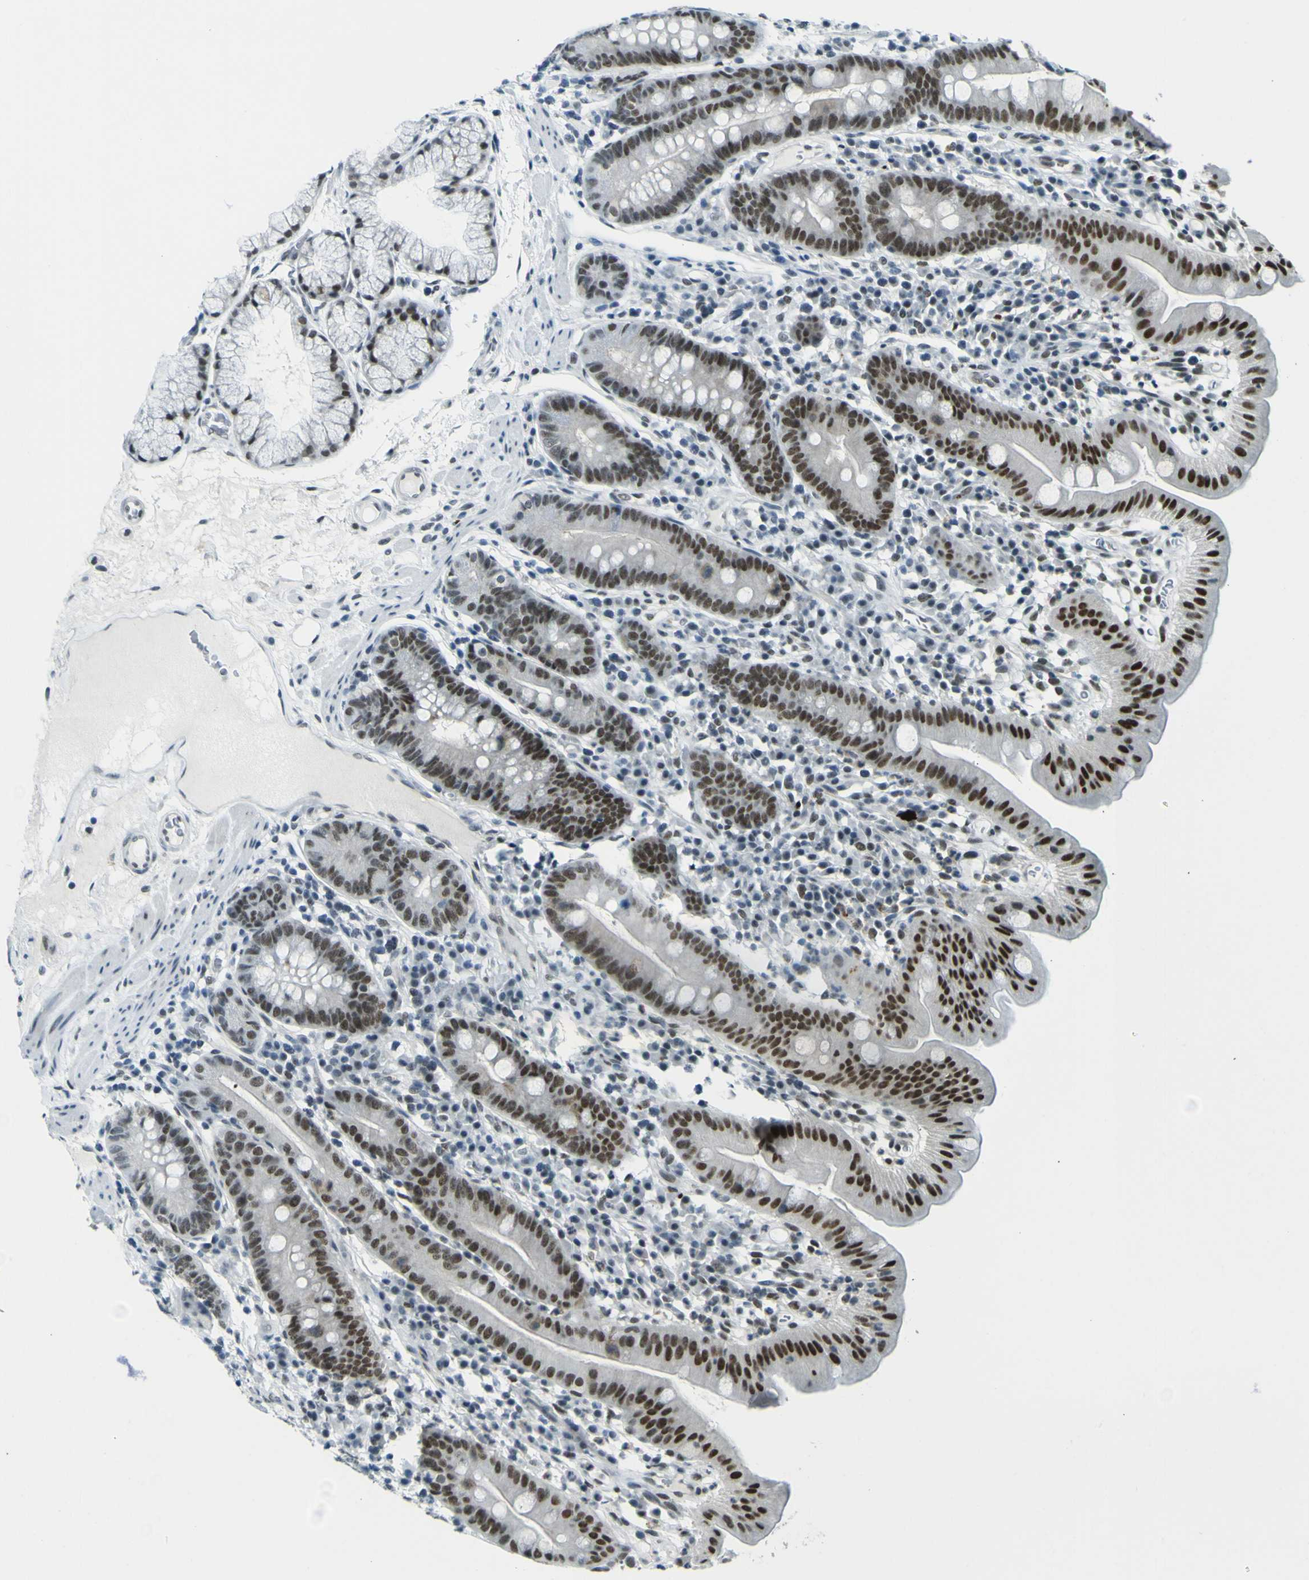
{"staining": {"intensity": "moderate", "quantity": ">75%", "location": "nuclear"}, "tissue": "duodenum", "cell_type": "Glandular cells", "image_type": "normal", "snomed": [{"axis": "morphology", "description": "Normal tissue, NOS"}, {"axis": "topography", "description": "Duodenum"}], "caption": "Immunohistochemical staining of benign human duodenum exhibits moderate nuclear protein positivity in about >75% of glandular cells.", "gene": "CEBPG", "patient": {"sex": "male", "age": 50}}